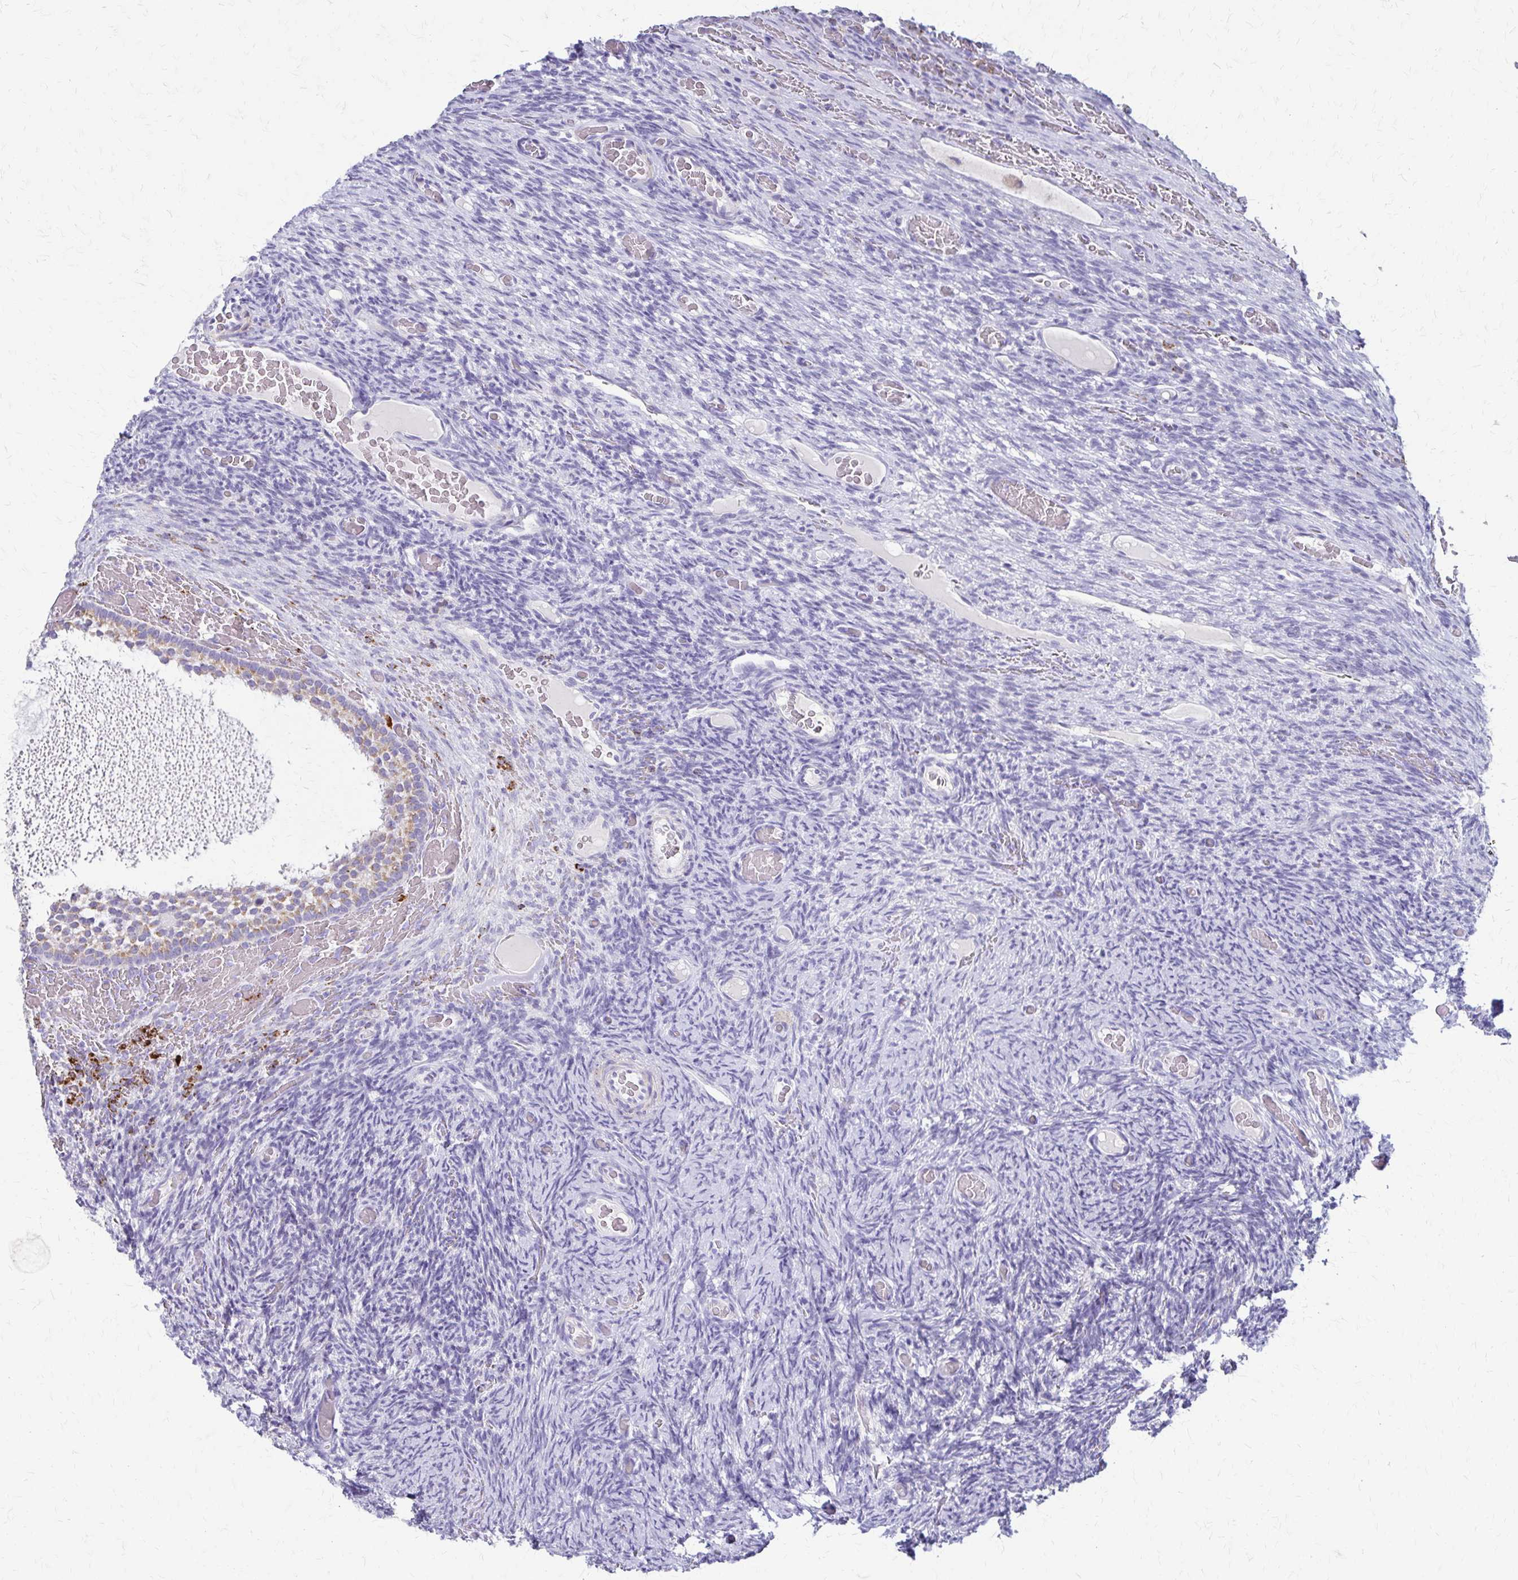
{"staining": {"intensity": "negative", "quantity": "none", "location": "none"}, "tissue": "ovary", "cell_type": "Ovarian stroma cells", "image_type": "normal", "snomed": [{"axis": "morphology", "description": "Normal tissue, NOS"}, {"axis": "topography", "description": "Ovary"}], "caption": "The immunohistochemistry (IHC) photomicrograph has no significant staining in ovarian stroma cells of ovary. (DAB IHC visualized using brightfield microscopy, high magnification).", "gene": "ZSCAN5B", "patient": {"sex": "female", "age": 34}}